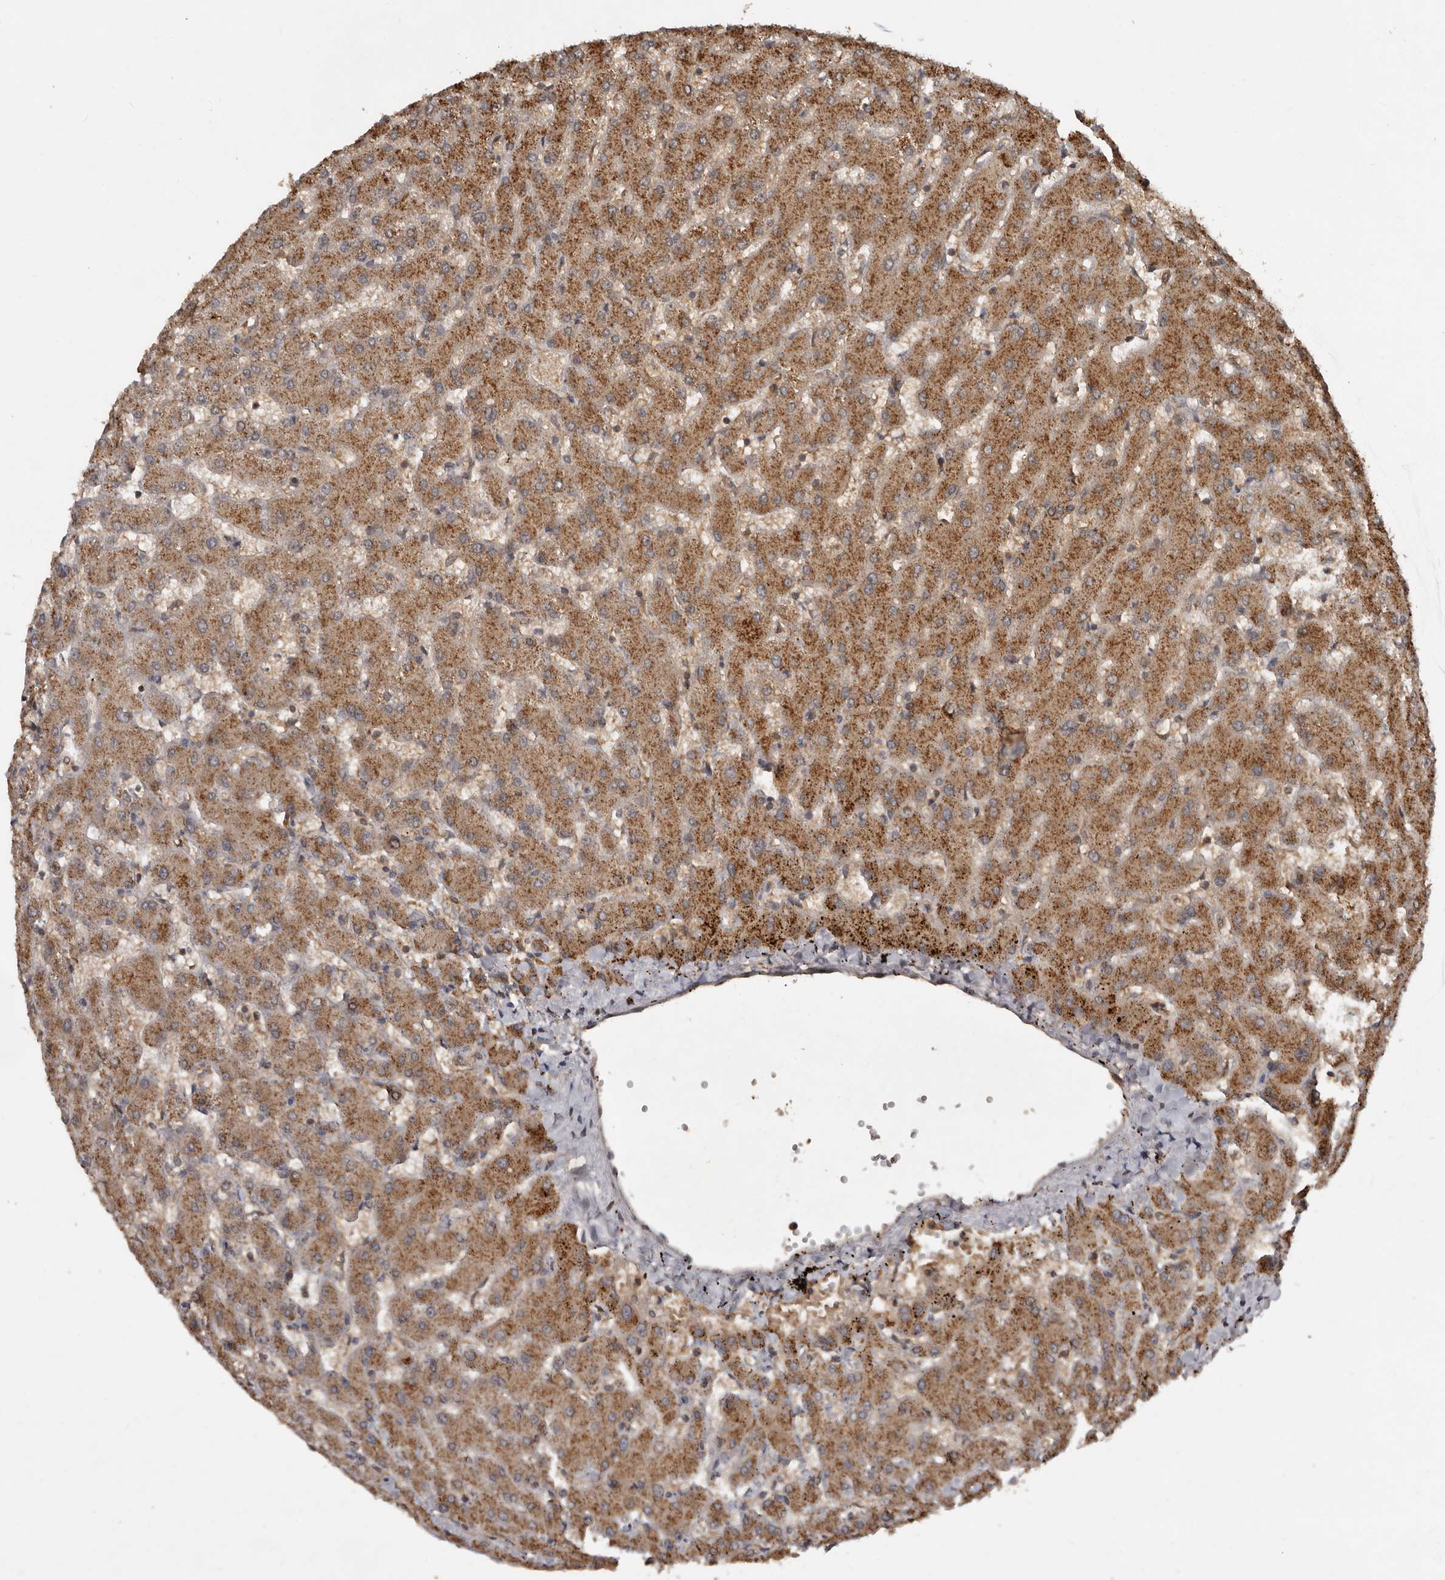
{"staining": {"intensity": "weak", "quantity": ">75%", "location": "cytoplasmic/membranous"}, "tissue": "liver", "cell_type": "Cholangiocytes", "image_type": "normal", "snomed": [{"axis": "morphology", "description": "Normal tissue, NOS"}, {"axis": "topography", "description": "Liver"}], "caption": "The micrograph reveals staining of normal liver, revealing weak cytoplasmic/membranous protein positivity (brown color) within cholangiocytes.", "gene": "STK36", "patient": {"sex": "female", "age": 63}}